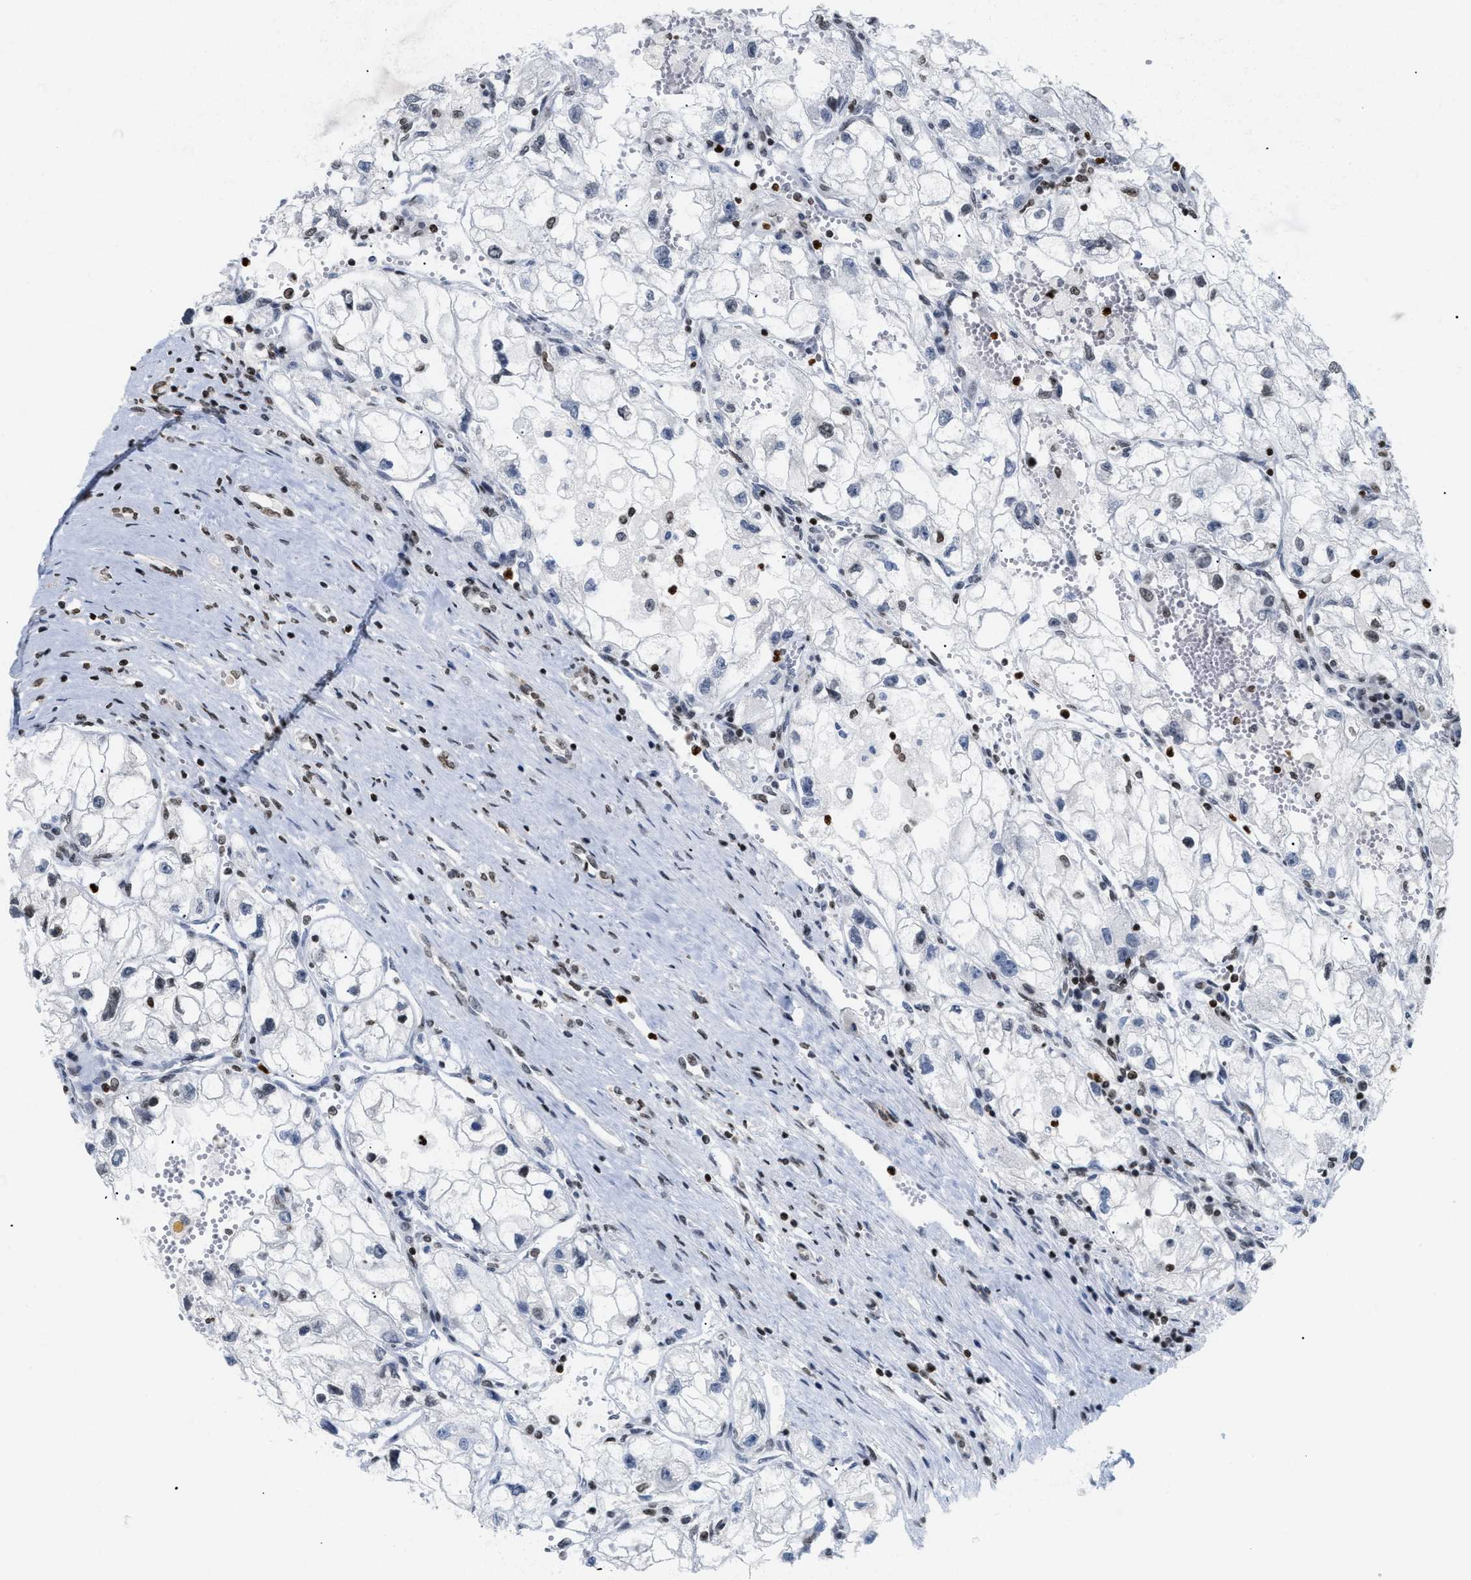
{"staining": {"intensity": "weak", "quantity": "<25%", "location": "nuclear"}, "tissue": "renal cancer", "cell_type": "Tumor cells", "image_type": "cancer", "snomed": [{"axis": "morphology", "description": "Adenocarcinoma, NOS"}, {"axis": "topography", "description": "Kidney"}], "caption": "This photomicrograph is of renal cancer stained with immunohistochemistry to label a protein in brown with the nuclei are counter-stained blue. There is no expression in tumor cells. (DAB (3,3'-diaminobenzidine) IHC visualized using brightfield microscopy, high magnification).", "gene": "HMGN2", "patient": {"sex": "female", "age": 70}}